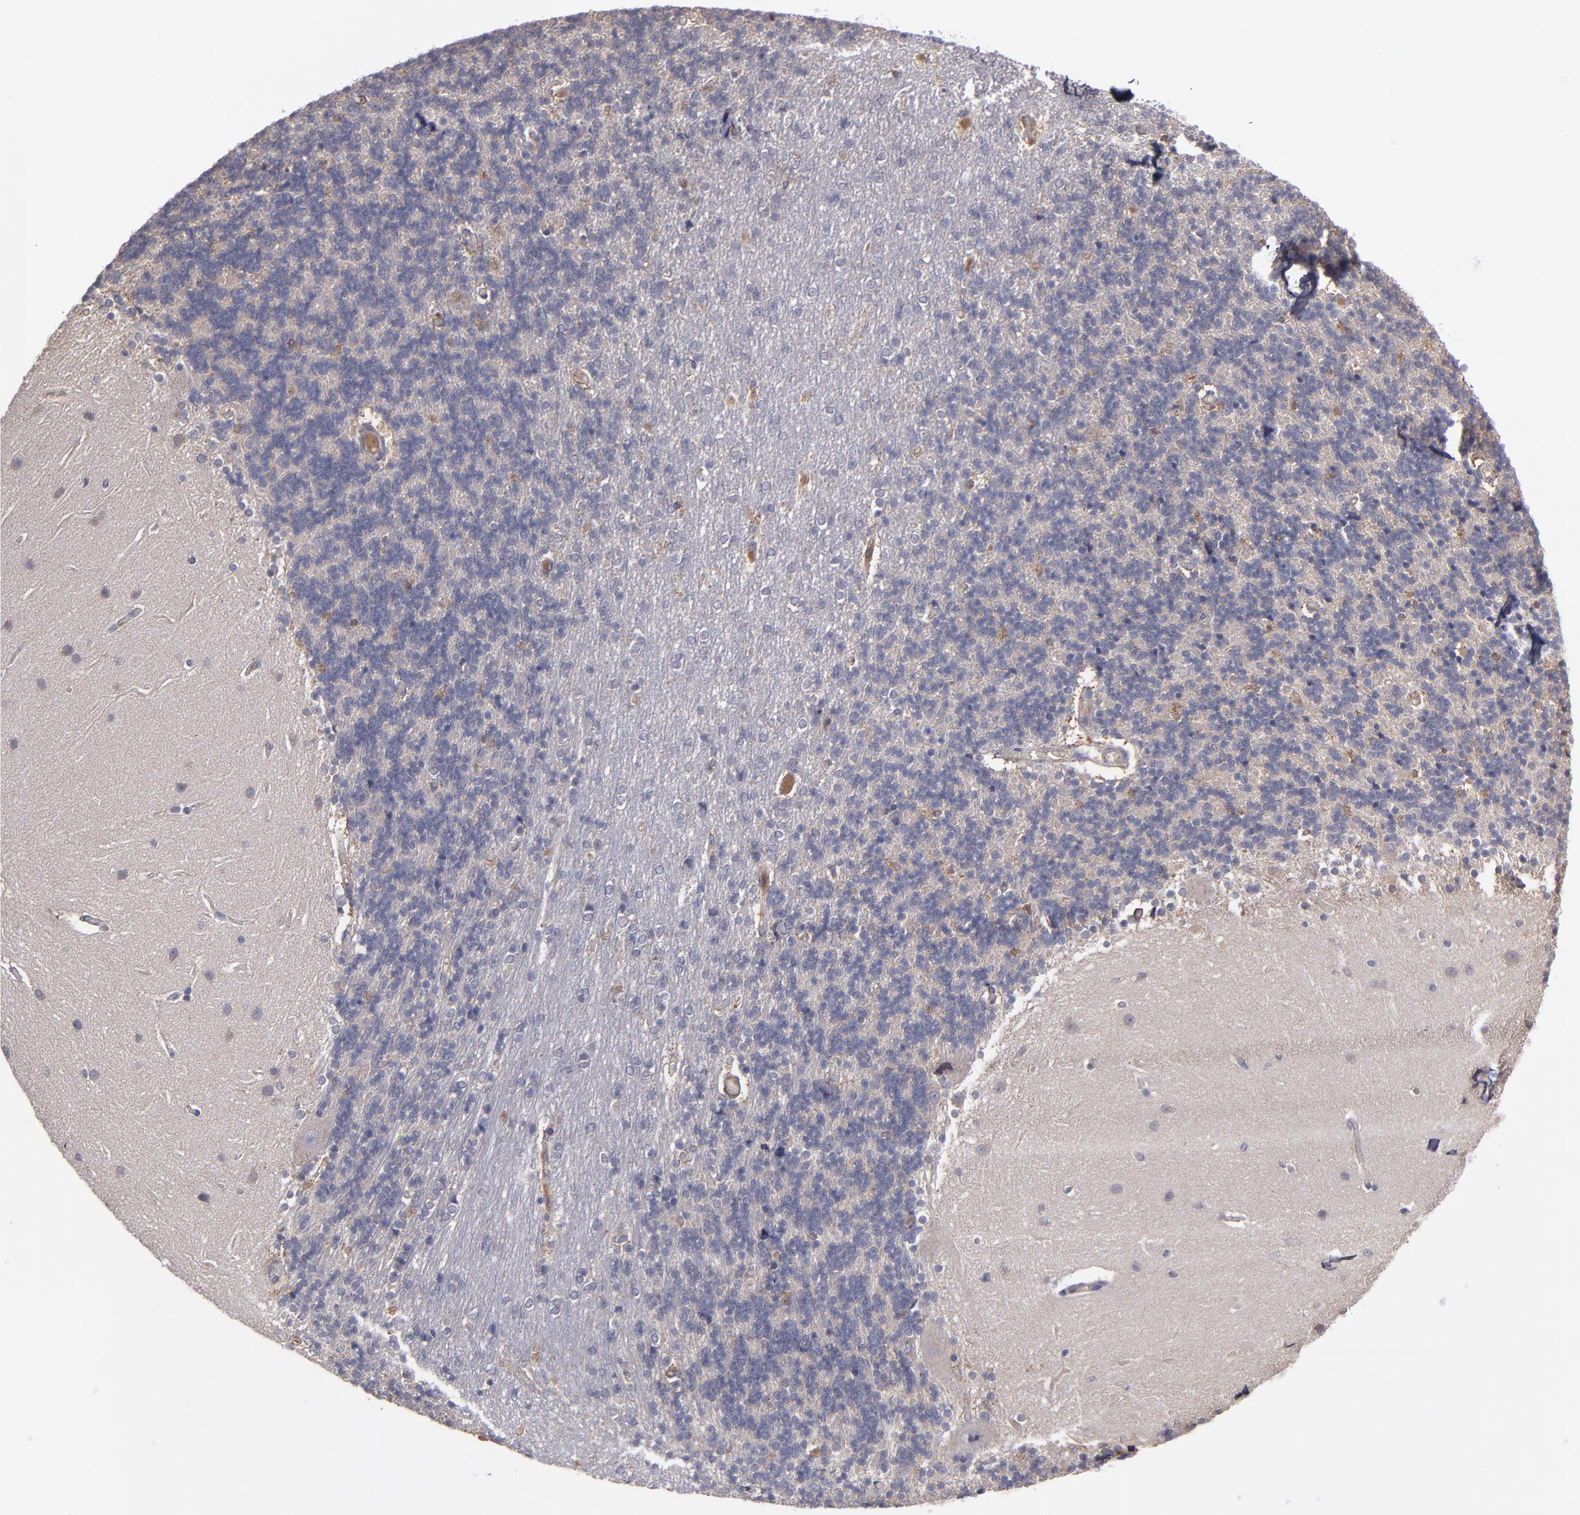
{"staining": {"intensity": "negative", "quantity": "none", "location": "none"}, "tissue": "cerebellum", "cell_type": "Cells in granular layer", "image_type": "normal", "snomed": [{"axis": "morphology", "description": "Normal tissue, NOS"}, {"axis": "topography", "description": "Cerebellum"}], "caption": "Immunohistochemical staining of normal cerebellum demonstrates no significant staining in cells in granular layer.", "gene": "MMP11", "patient": {"sex": "female", "age": 54}}